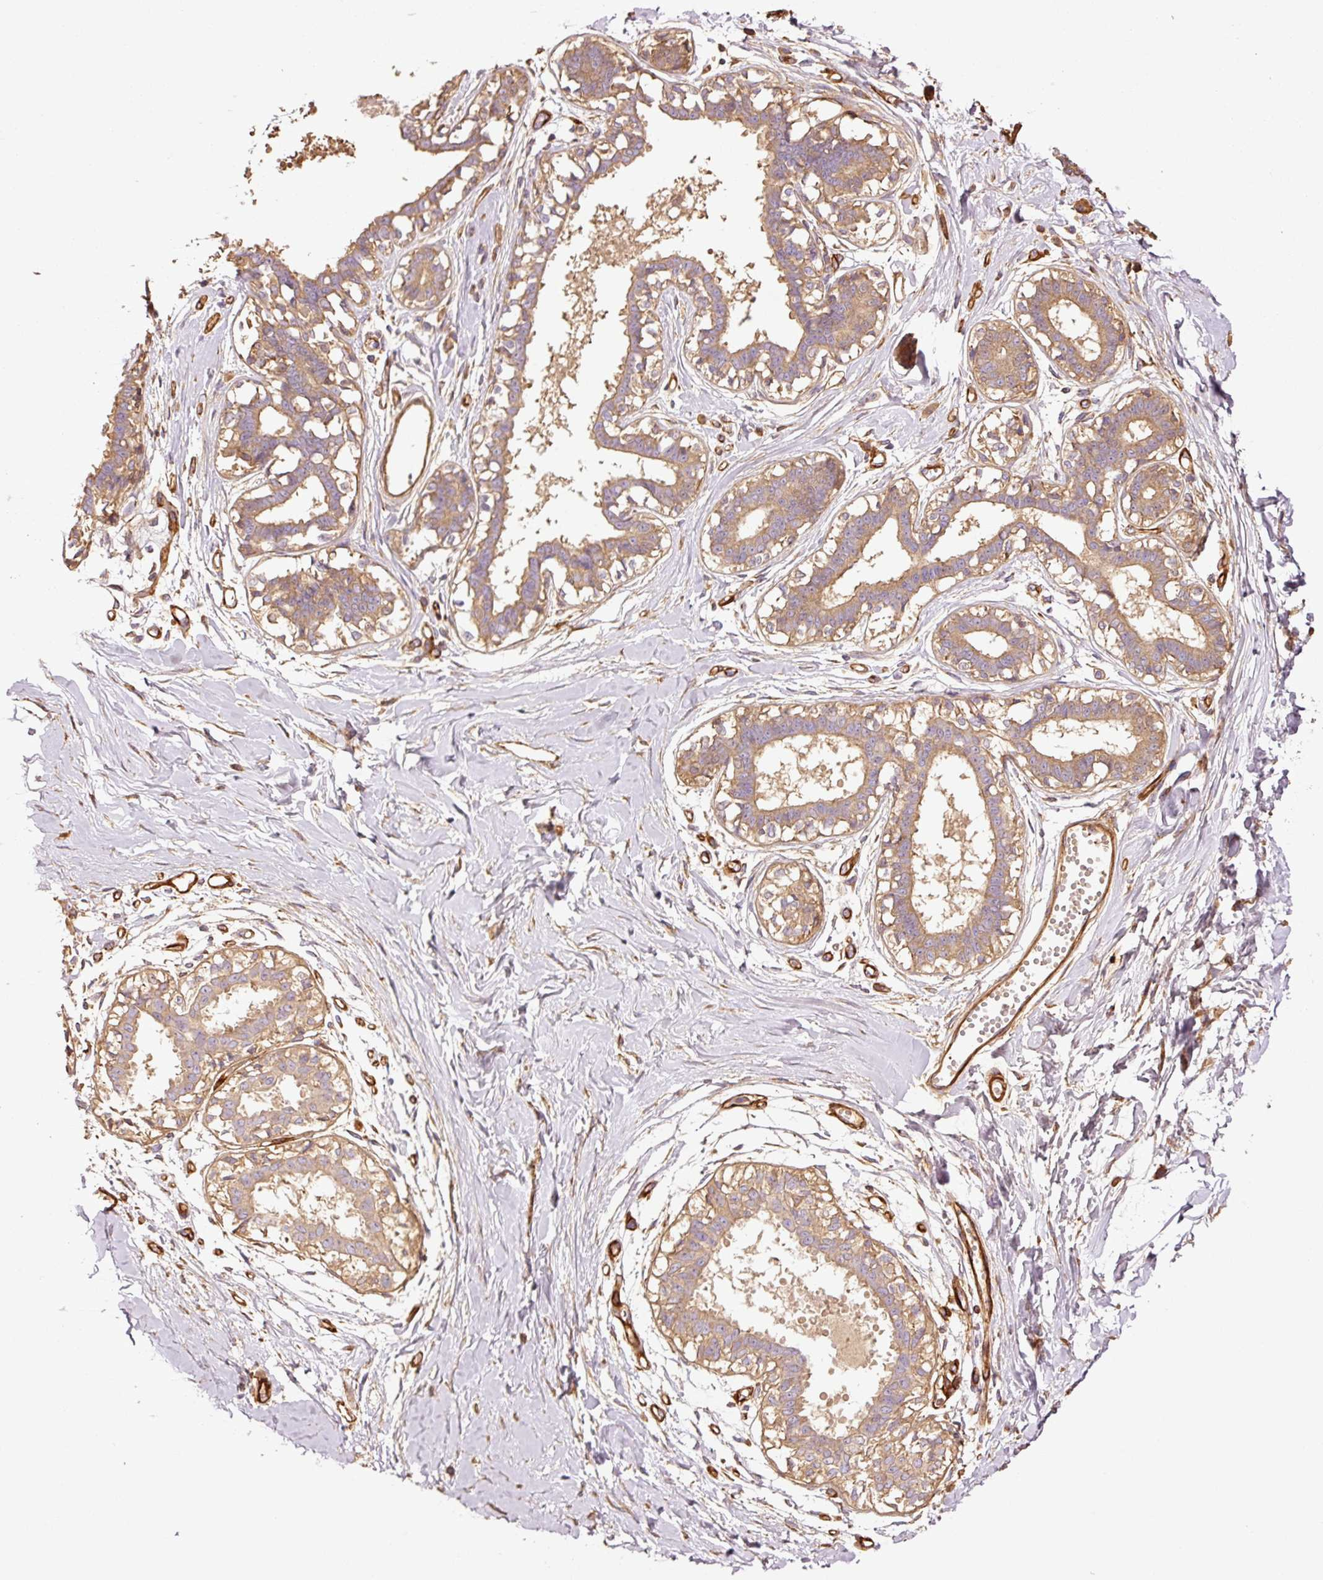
{"staining": {"intensity": "moderate", "quantity": ">75%", "location": "cytoplasmic/membranous"}, "tissue": "breast", "cell_type": "Adipocytes", "image_type": "normal", "snomed": [{"axis": "morphology", "description": "Normal tissue, NOS"}, {"axis": "topography", "description": "Breast"}], "caption": "Immunohistochemistry (IHC) photomicrograph of benign human breast stained for a protein (brown), which displays medium levels of moderate cytoplasmic/membranous positivity in about >75% of adipocytes.", "gene": "NID2", "patient": {"sex": "female", "age": 45}}